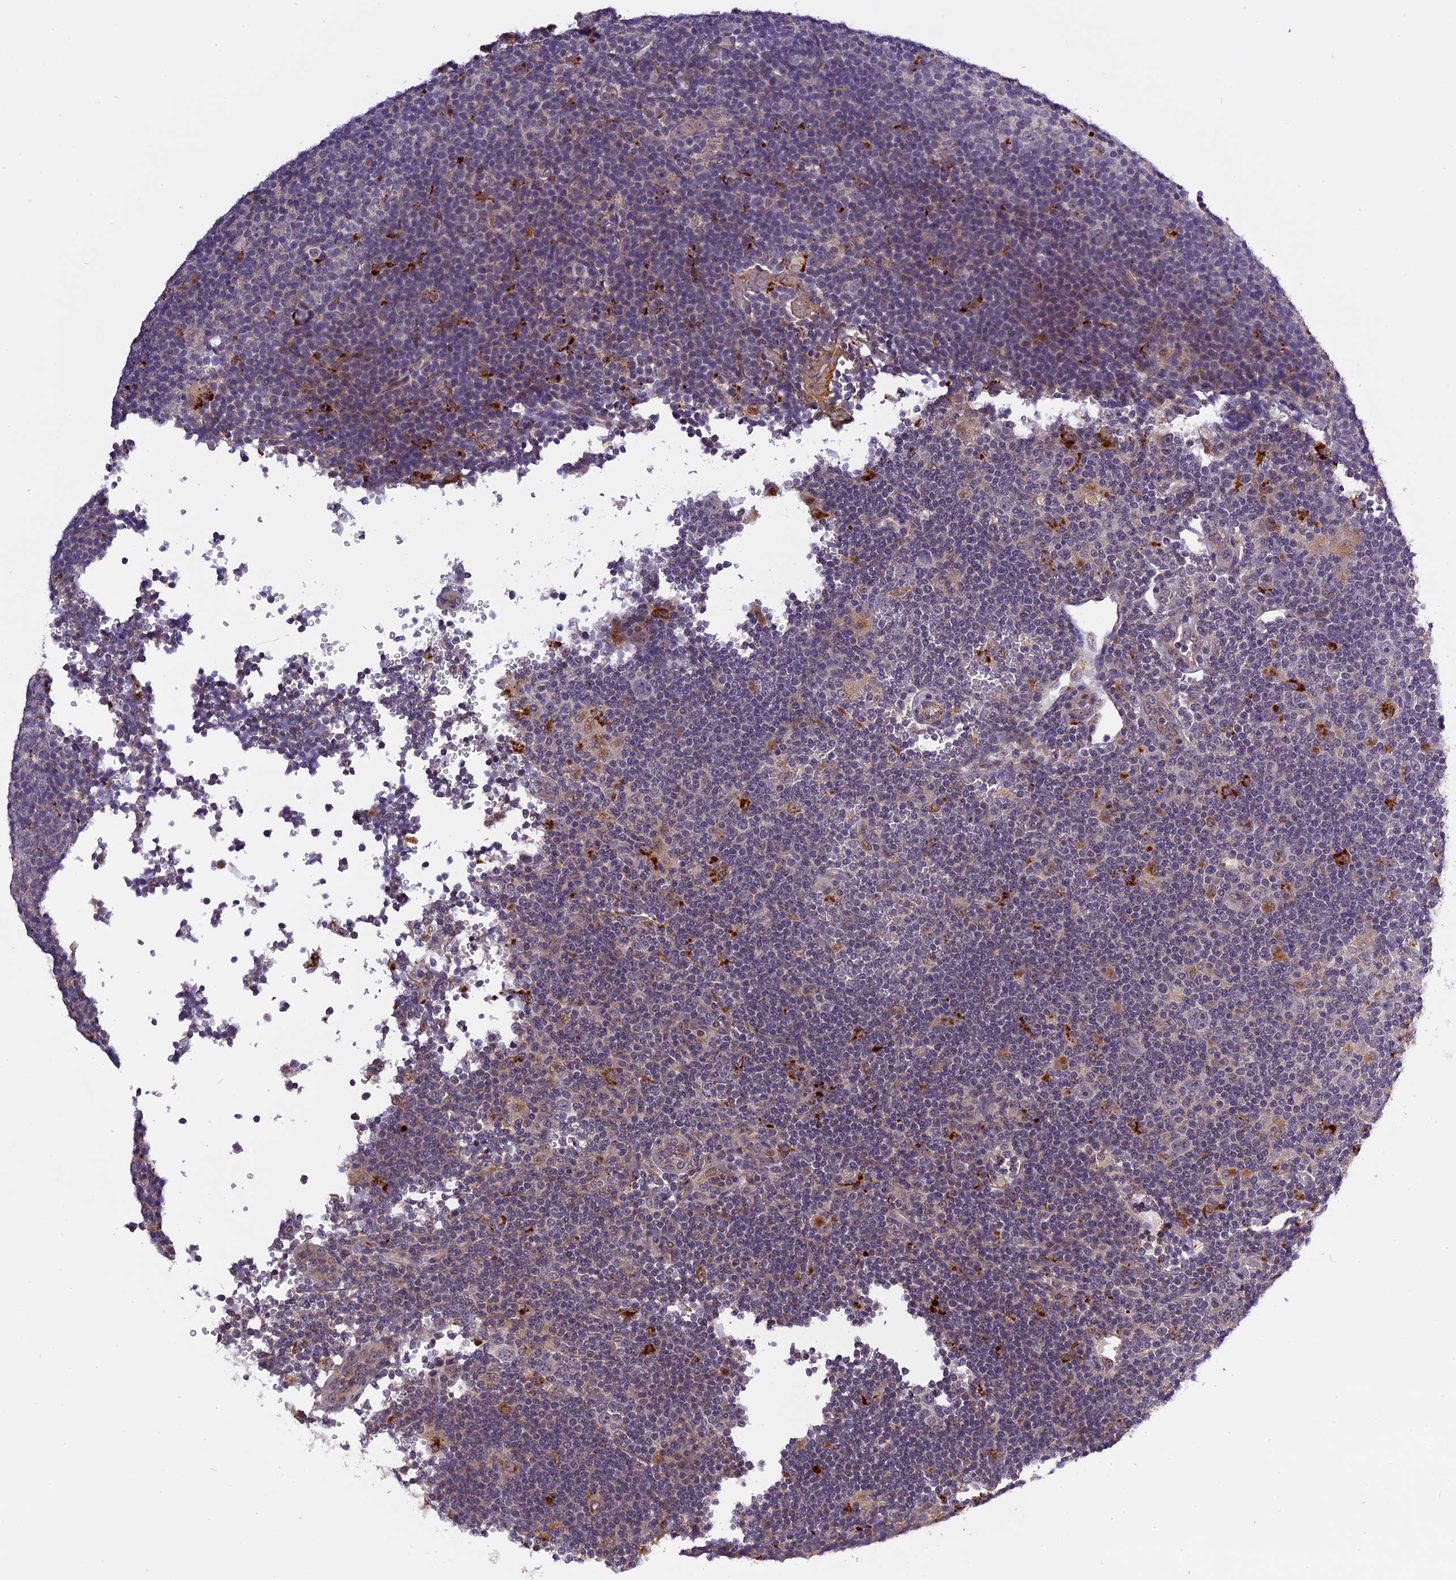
{"staining": {"intensity": "negative", "quantity": "none", "location": "none"}, "tissue": "lymphoma", "cell_type": "Tumor cells", "image_type": "cancer", "snomed": [{"axis": "morphology", "description": "Hodgkin's disease, NOS"}, {"axis": "topography", "description": "Lymph node"}], "caption": "Histopathology image shows no significant protein positivity in tumor cells of lymphoma.", "gene": "FNIP2", "patient": {"sex": "female", "age": 57}}